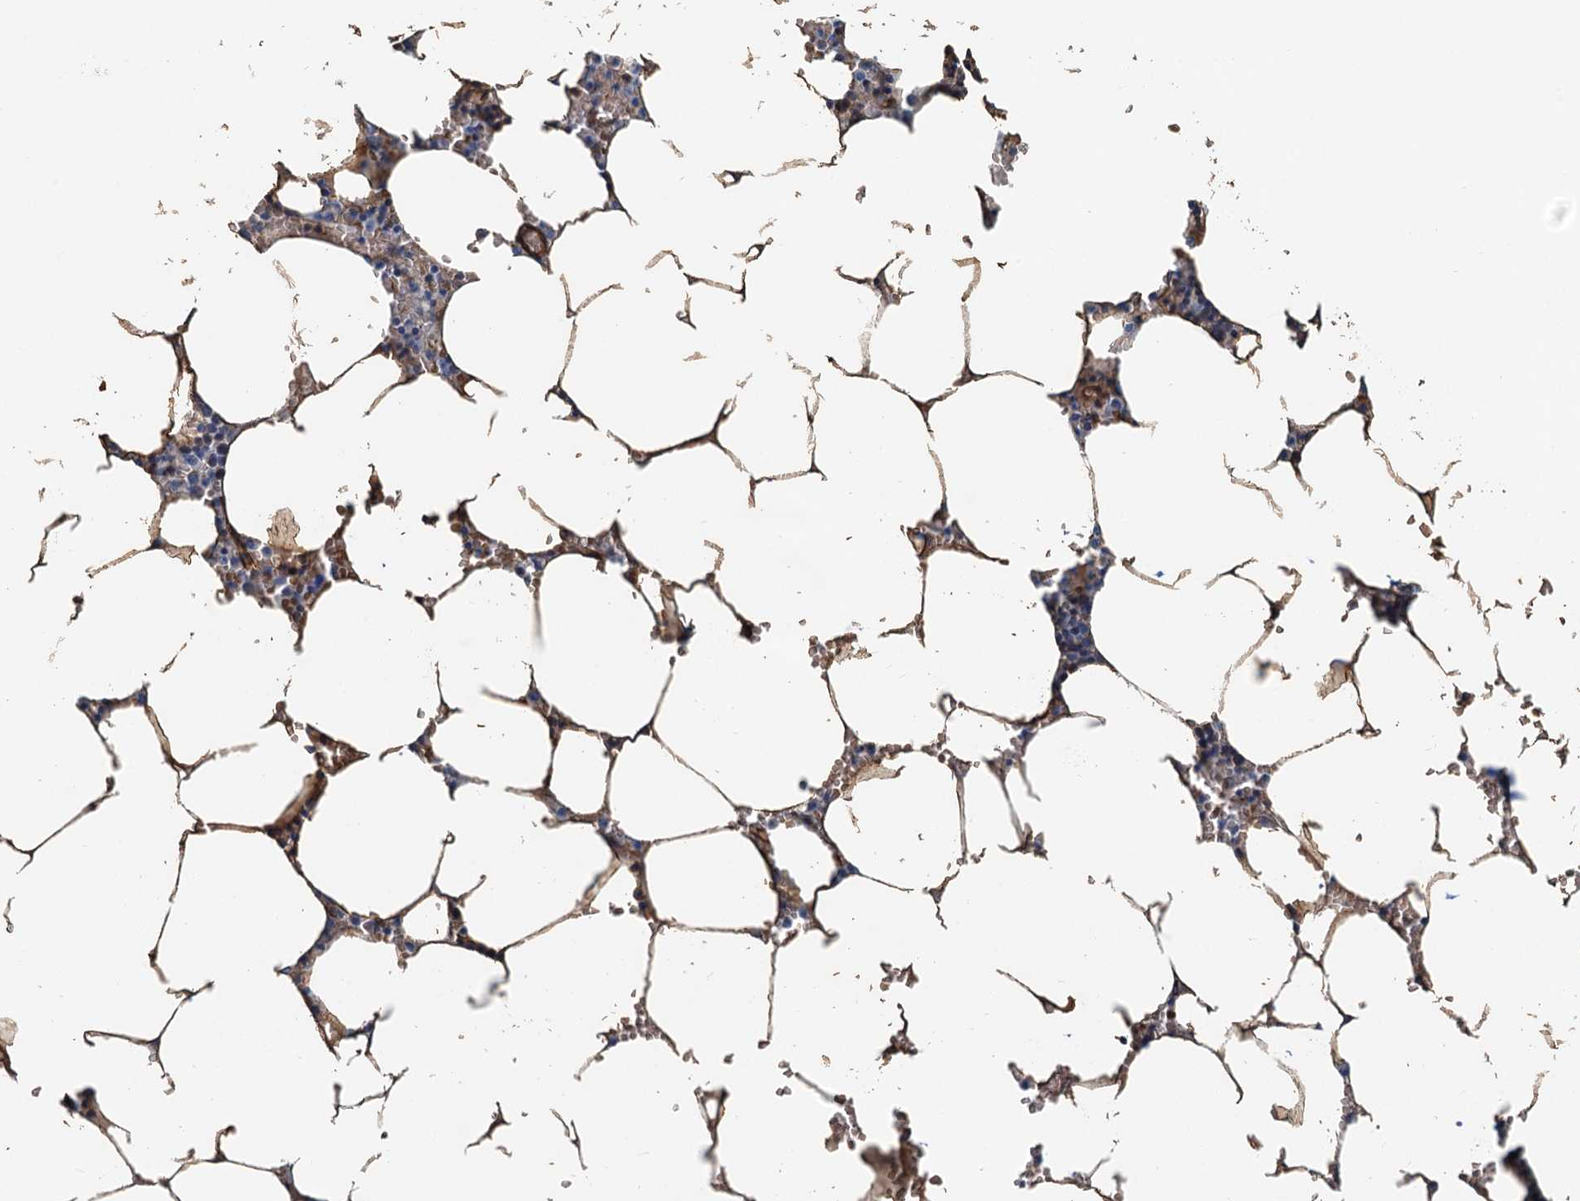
{"staining": {"intensity": "negative", "quantity": "none", "location": "none"}, "tissue": "bone marrow", "cell_type": "Hematopoietic cells", "image_type": "normal", "snomed": [{"axis": "morphology", "description": "Normal tissue, NOS"}, {"axis": "topography", "description": "Bone marrow"}], "caption": "Bone marrow stained for a protein using immunohistochemistry reveals no staining hematopoietic cells.", "gene": "DGKG", "patient": {"sex": "male", "age": 70}}